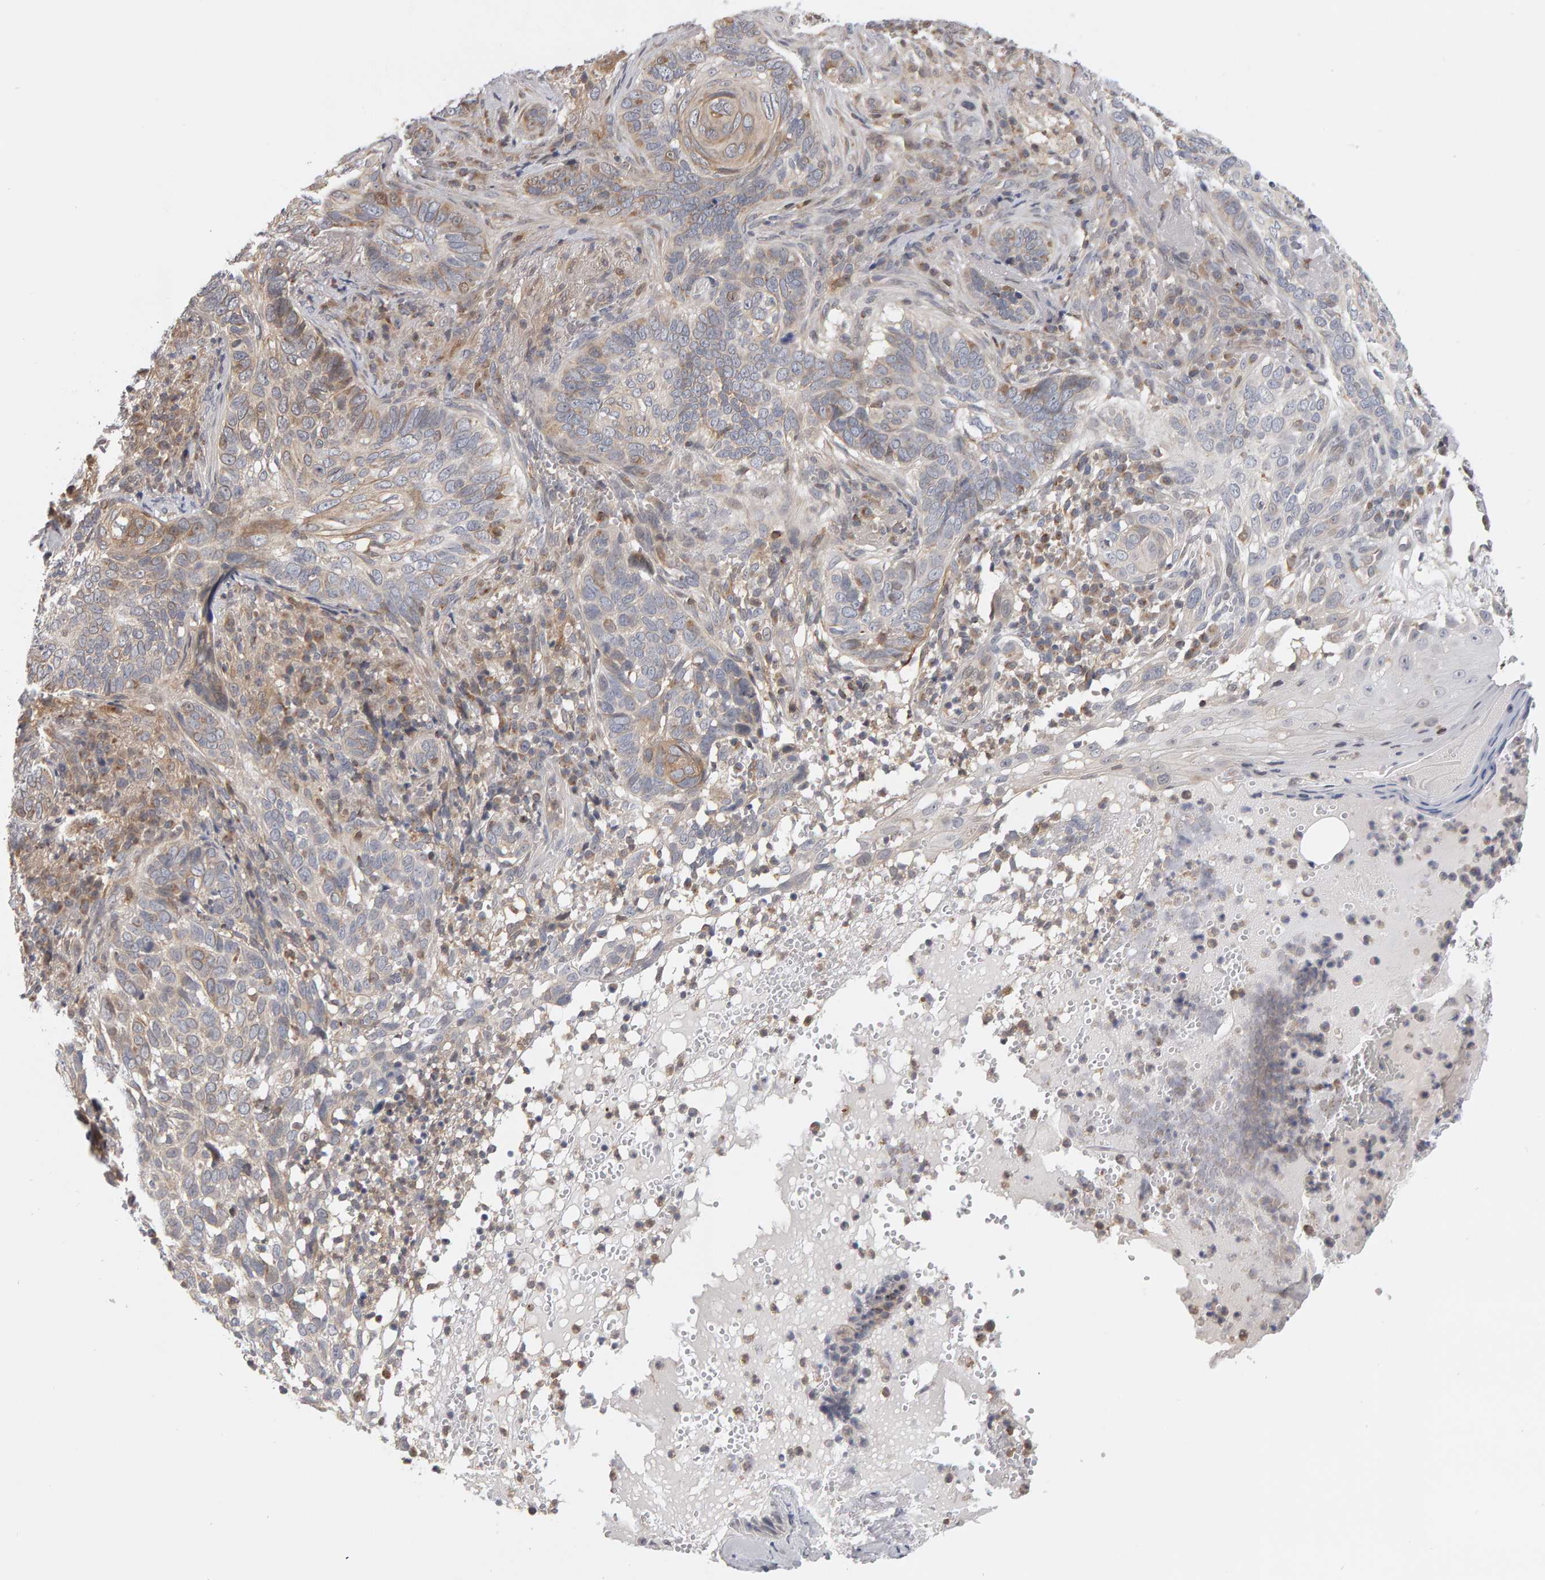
{"staining": {"intensity": "weak", "quantity": "<25%", "location": "cytoplasmic/membranous"}, "tissue": "skin cancer", "cell_type": "Tumor cells", "image_type": "cancer", "snomed": [{"axis": "morphology", "description": "Basal cell carcinoma"}, {"axis": "topography", "description": "Skin"}], "caption": "The histopathology image exhibits no staining of tumor cells in skin cancer.", "gene": "MSRA", "patient": {"sex": "female", "age": 89}}